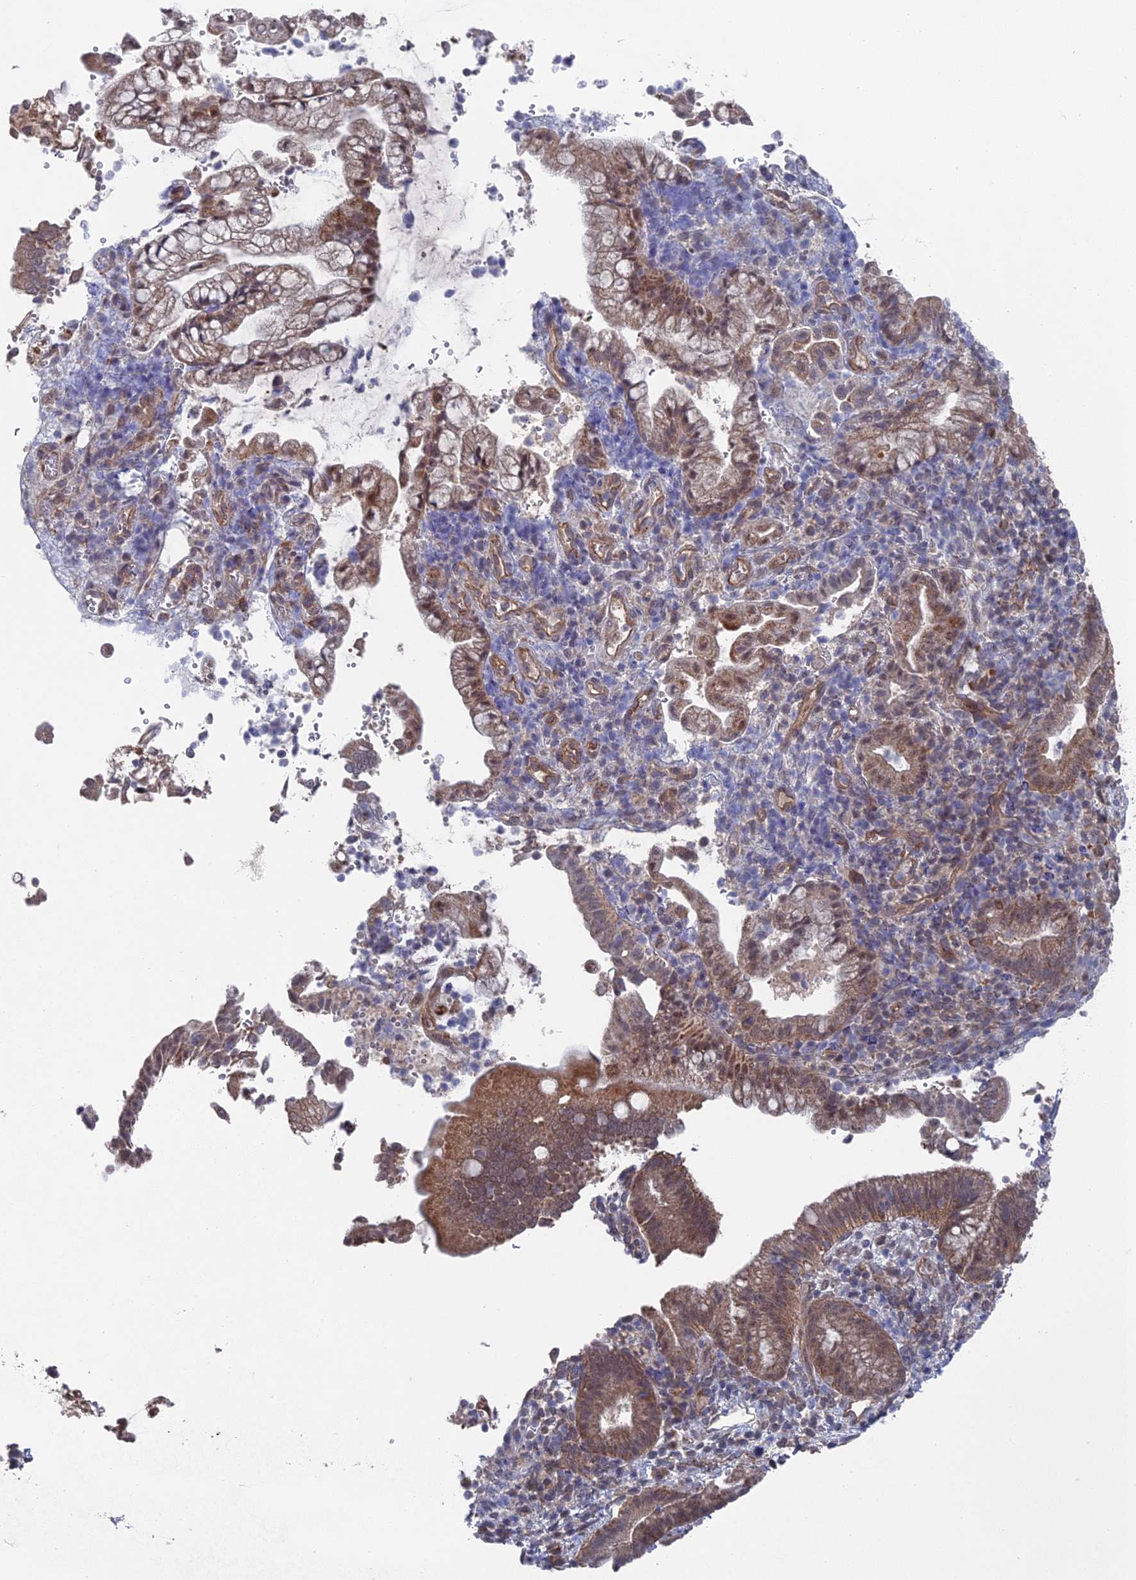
{"staining": {"intensity": "moderate", "quantity": ">75%", "location": "cytoplasmic/membranous,nuclear"}, "tissue": "pancreatic cancer", "cell_type": "Tumor cells", "image_type": "cancer", "snomed": [{"axis": "morphology", "description": "Normal tissue, NOS"}, {"axis": "morphology", "description": "Adenocarcinoma, NOS"}, {"axis": "topography", "description": "Pancreas"}], "caption": "Immunohistochemistry (IHC) image of human pancreatic adenocarcinoma stained for a protein (brown), which reveals medium levels of moderate cytoplasmic/membranous and nuclear positivity in approximately >75% of tumor cells.", "gene": "UNC5D", "patient": {"sex": "female", "age": 55}}